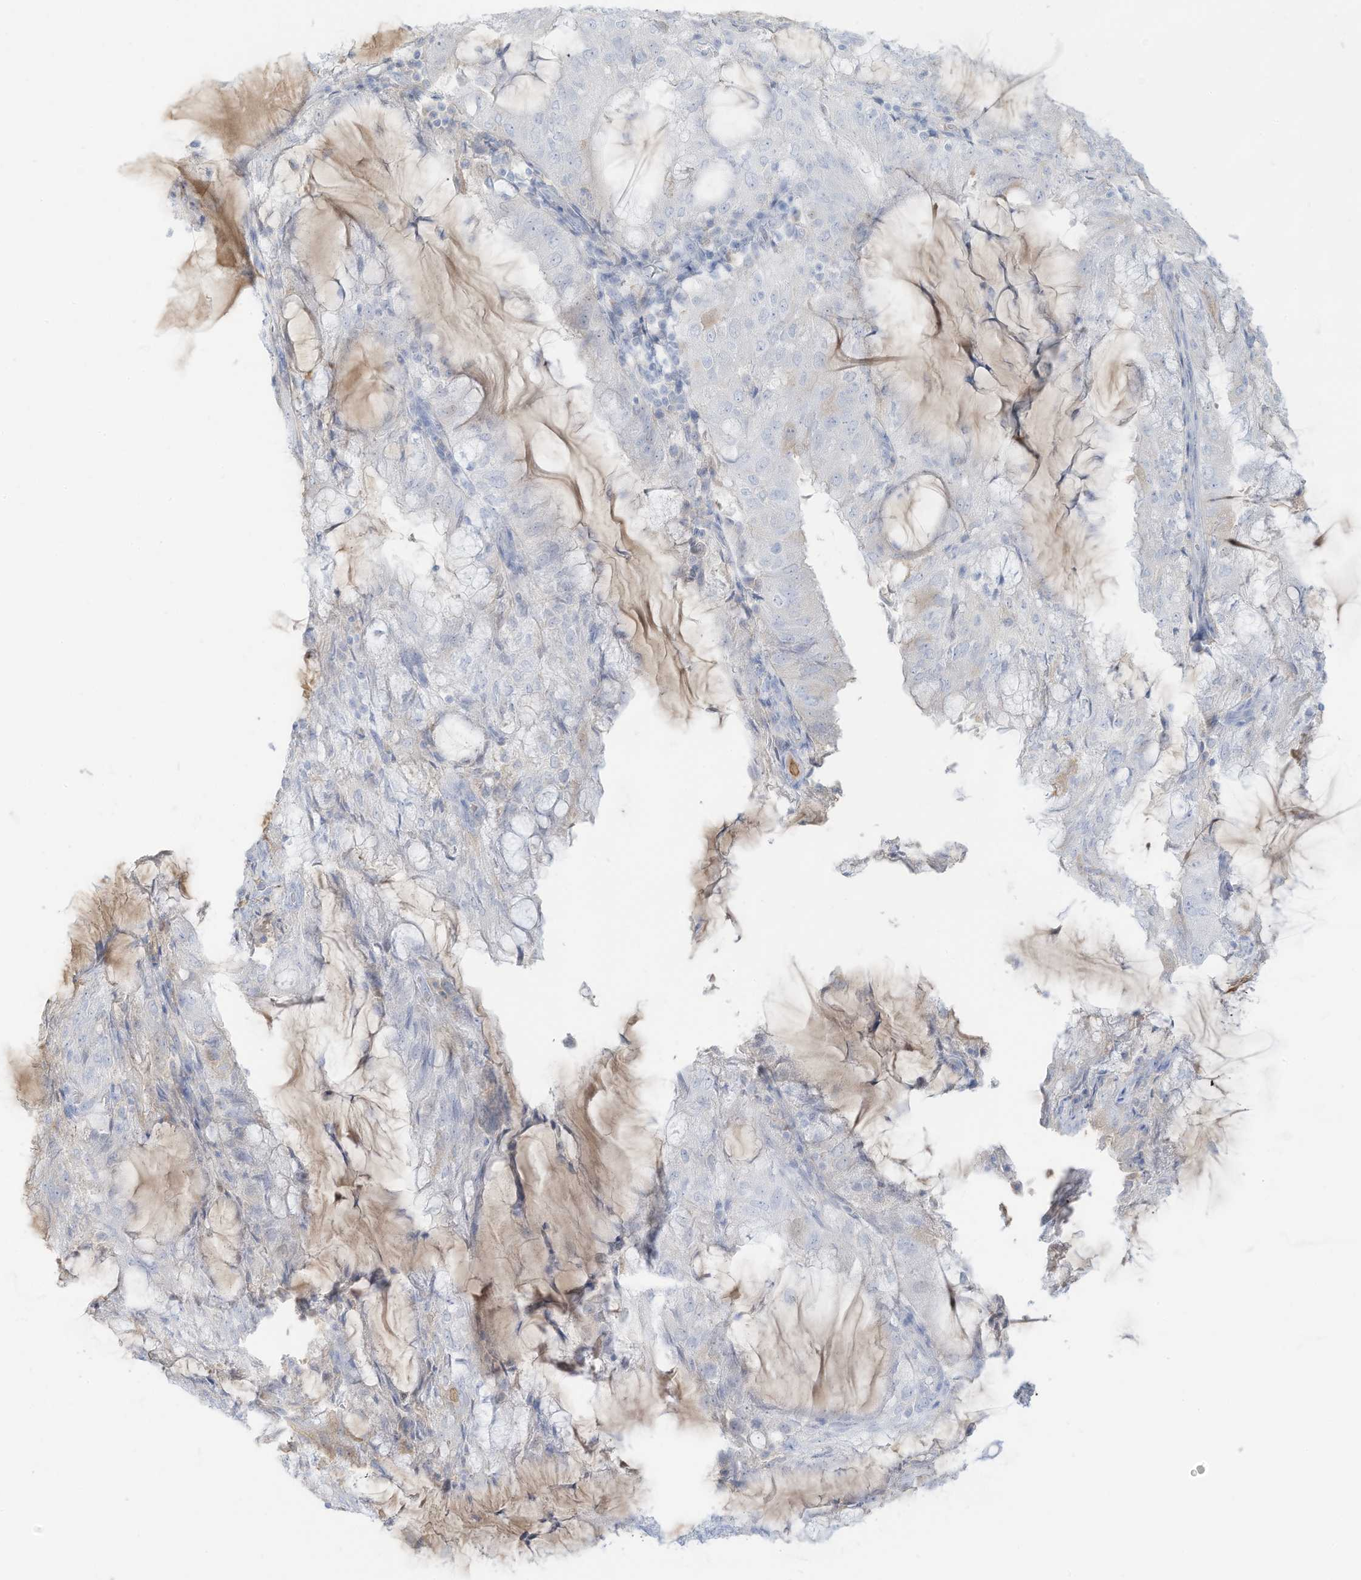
{"staining": {"intensity": "negative", "quantity": "none", "location": "none"}, "tissue": "endometrial cancer", "cell_type": "Tumor cells", "image_type": "cancer", "snomed": [{"axis": "morphology", "description": "Adenocarcinoma, NOS"}, {"axis": "topography", "description": "Endometrium"}], "caption": "A histopathology image of human endometrial cancer is negative for staining in tumor cells.", "gene": "HSD17B13", "patient": {"sex": "female", "age": 81}}